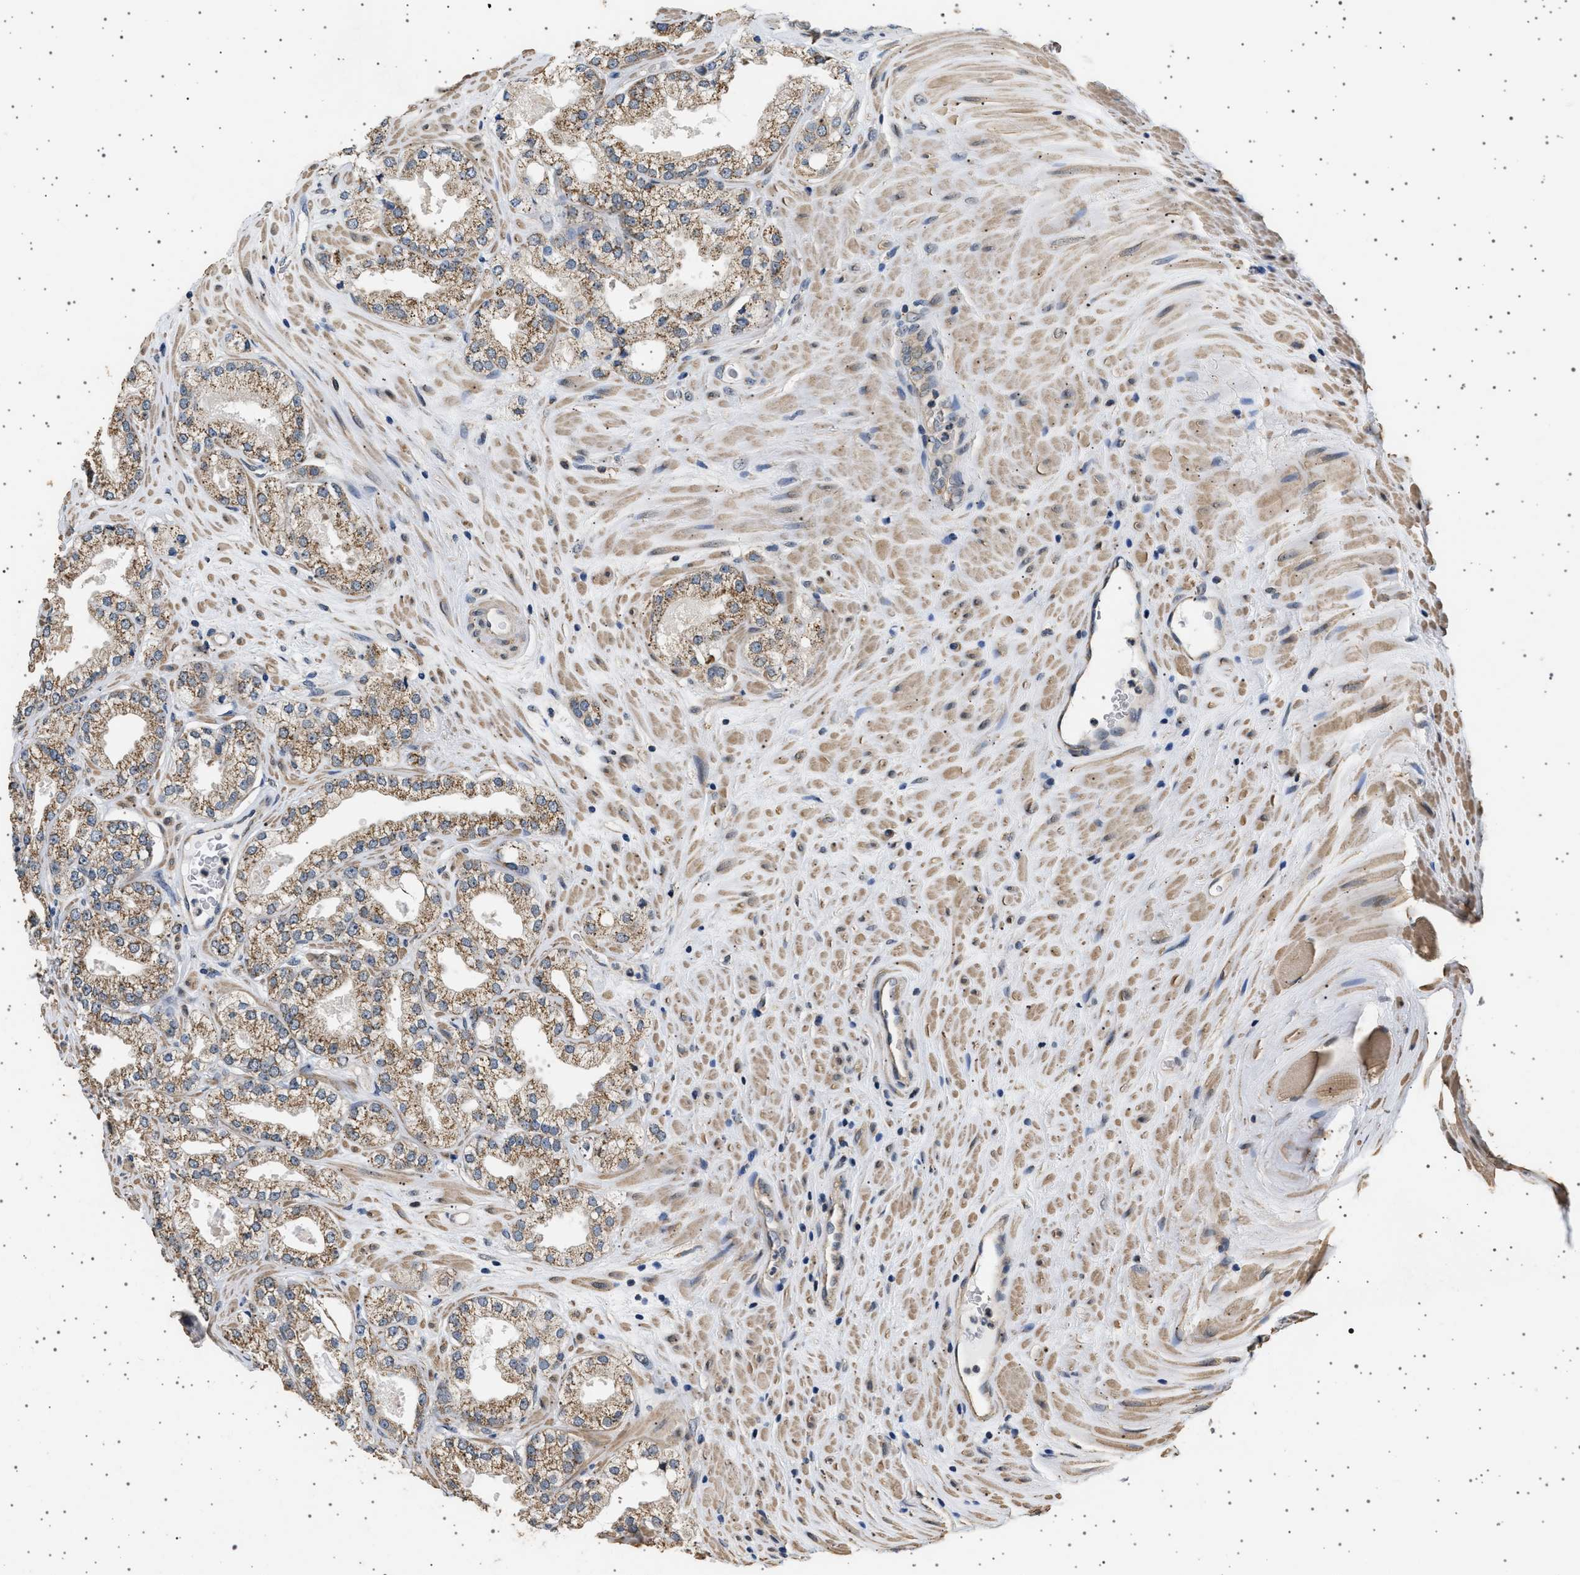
{"staining": {"intensity": "moderate", "quantity": ">75%", "location": "cytoplasmic/membranous"}, "tissue": "prostate cancer", "cell_type": "Tumor cells", "image_type": "cancer", "snomed": [{"axis": "morphology", "description": "Adenocarcinoma, High grade"}, {"axis": "topography", "description": "Prostate"}], "caption": "Immunohistochemical staining of human prostate high-grade adenocarcinoma displays medium levels of moderate cytoplasmic/membranous expression in about >75% of tumor cells.", "gene": "KCNA4", "patient": {"sex": "male", "age": 71}}